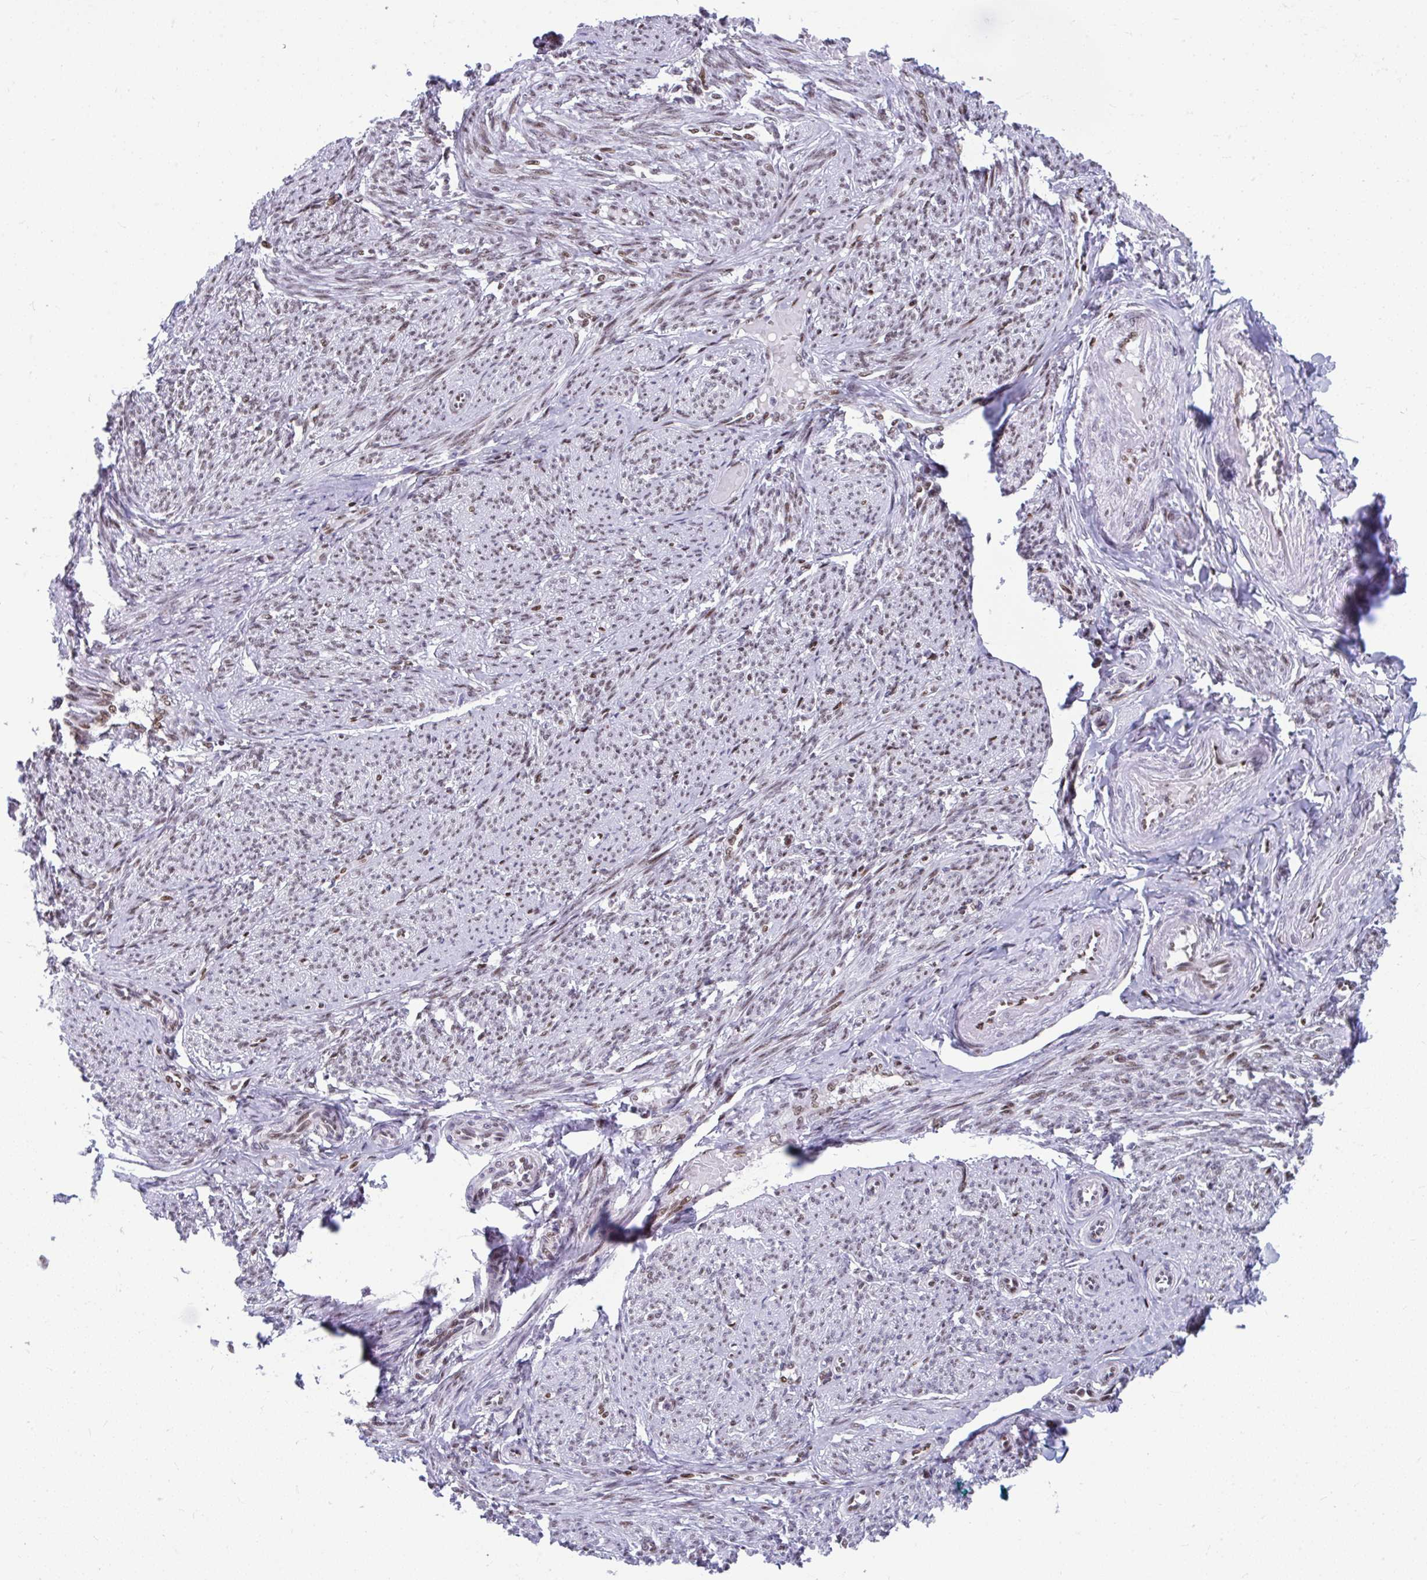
{"staining": {"intensity": "moderate", "quantity": "25%-75%", "location": "nuclear"}, "tissue": "smooth muscle", "cell_type": "Smooth muscle cells", "image_type": "normal", "snomed": [{"axis": "morphology", "description": "Normal tissue, NOS"}, {"axis": "topography", "description": "Smooth muscle"}], "caption": "Unremarkable smooth muscle was stained to show a protein in brown. There is medium levels of moderate nuclear staining in about 25%-75% of smooth muscle cells.", "gene": "SLC35C2", "patient": {"sex": "female", "age": 65}}